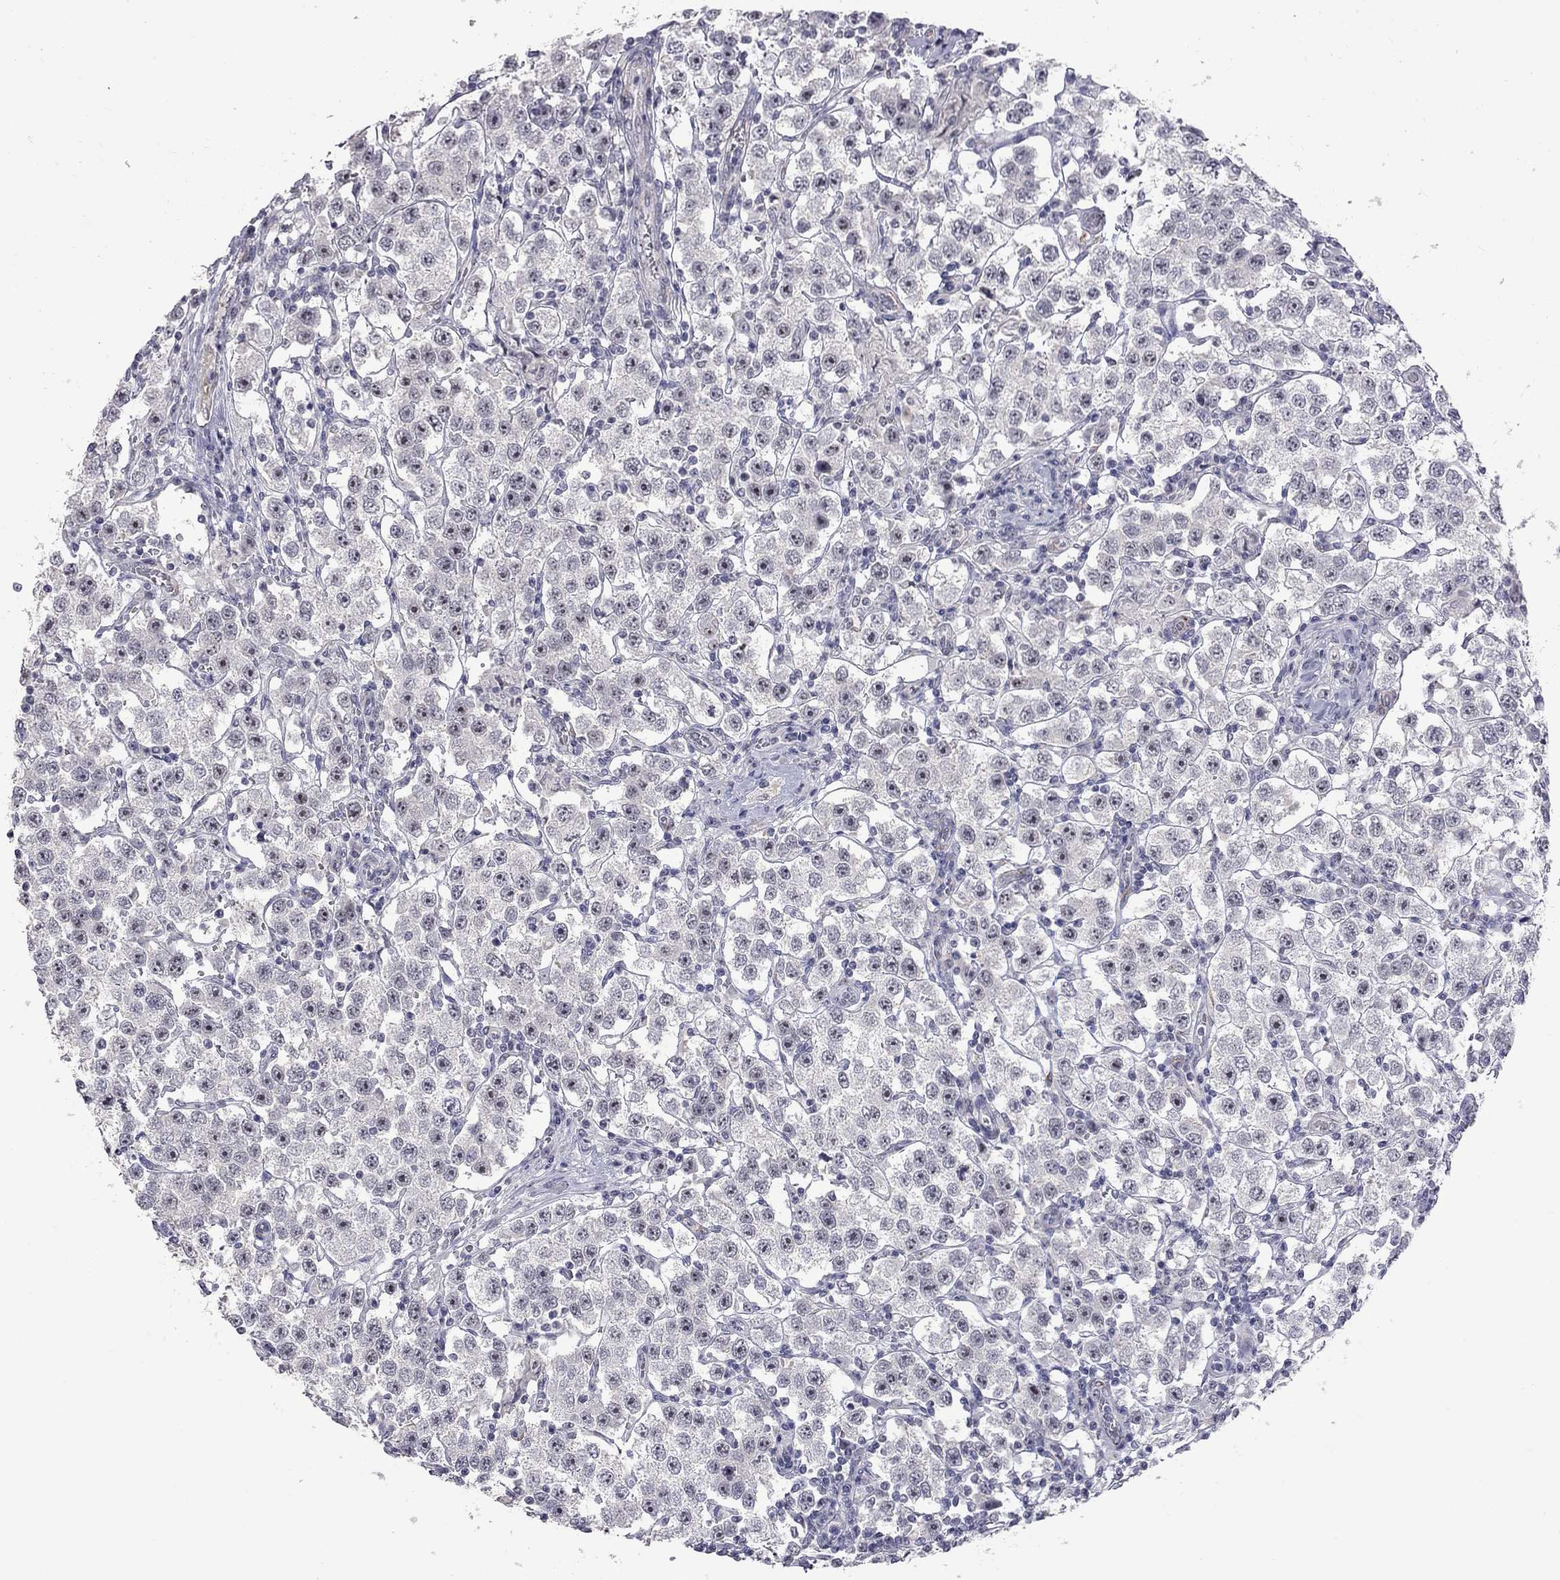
{"staining": {"intensity": "weak", "quantity": "<25%", "location": "nuclear"}, "tissue": "testis cancer", "cell_type": "Tumor cells", "image_type": "cancer", "snomed": [{"axis": "morphology", "description": "Seminoma, NOS"}, {"axis": "topography", "description": "Testis"}], "caption": "DAB immunohistochemical staining of testis seminoma demonstrates no significant positivity in tumor cells.", "gene": "GSG1L", "patient": {"sex": "male", "age": 37}}